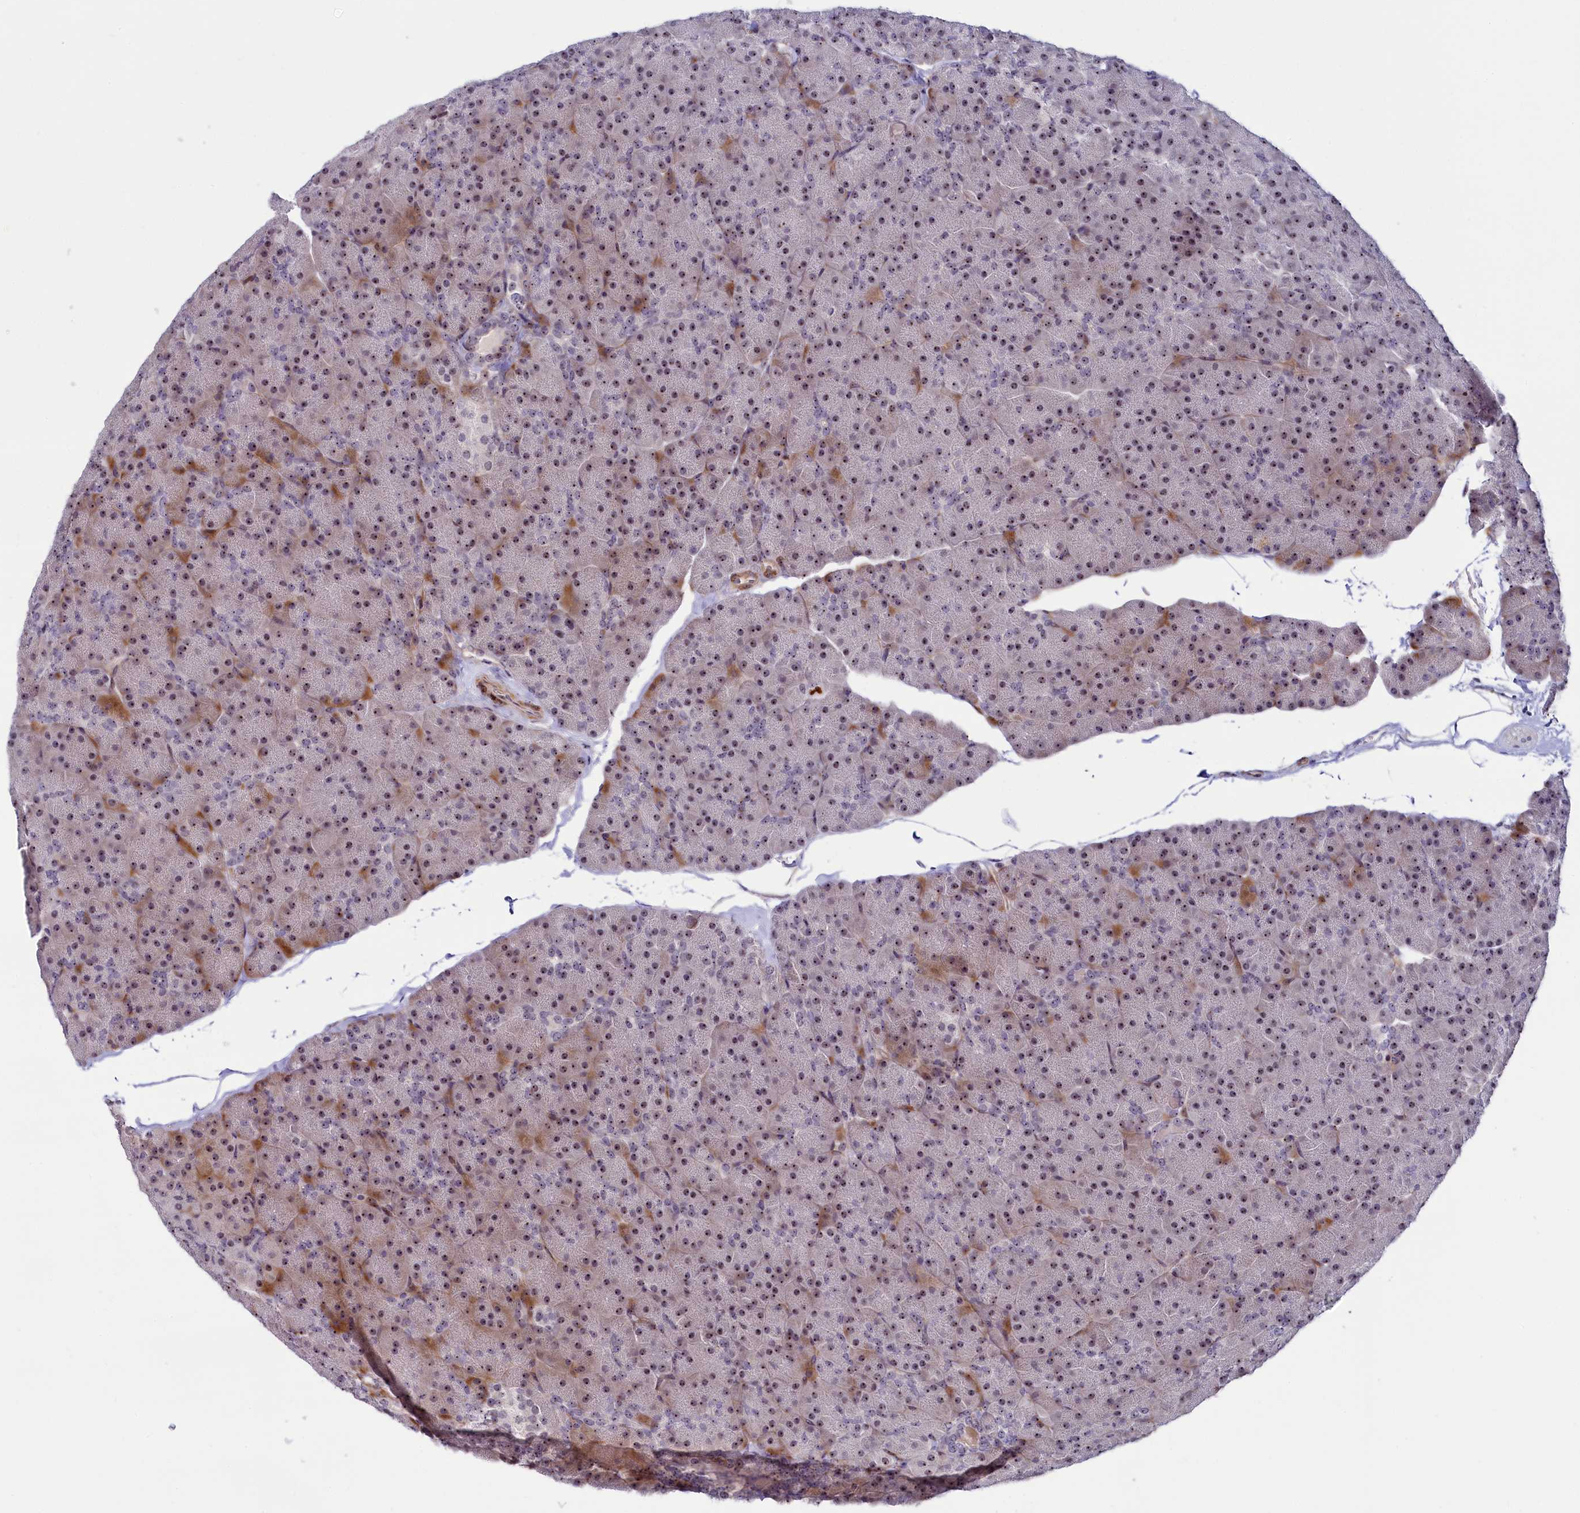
{"staining": {"intensity": "moderate", "quantity": ">75%", "location": "cytoplasmic/membranous,nuclear"}, "tissue": "pancreas", "cell_type": "Exocrine glandular cells", "image_type": "normal", "snomed": [{"axis": "morphology", "description": "Normal tissue, NOS"}, {"axis": "topography", "description": "Pancreas"}], "caption": "Immunohistochemistry (IHC) of normal pancreas shows medium levels of moderate cytoplasmic/membranous,nuclear positivity in approximately >75% of exocrine glandular cells.", "gene": "TCOF1", "patient": {"sex": "male", "age": 36}}